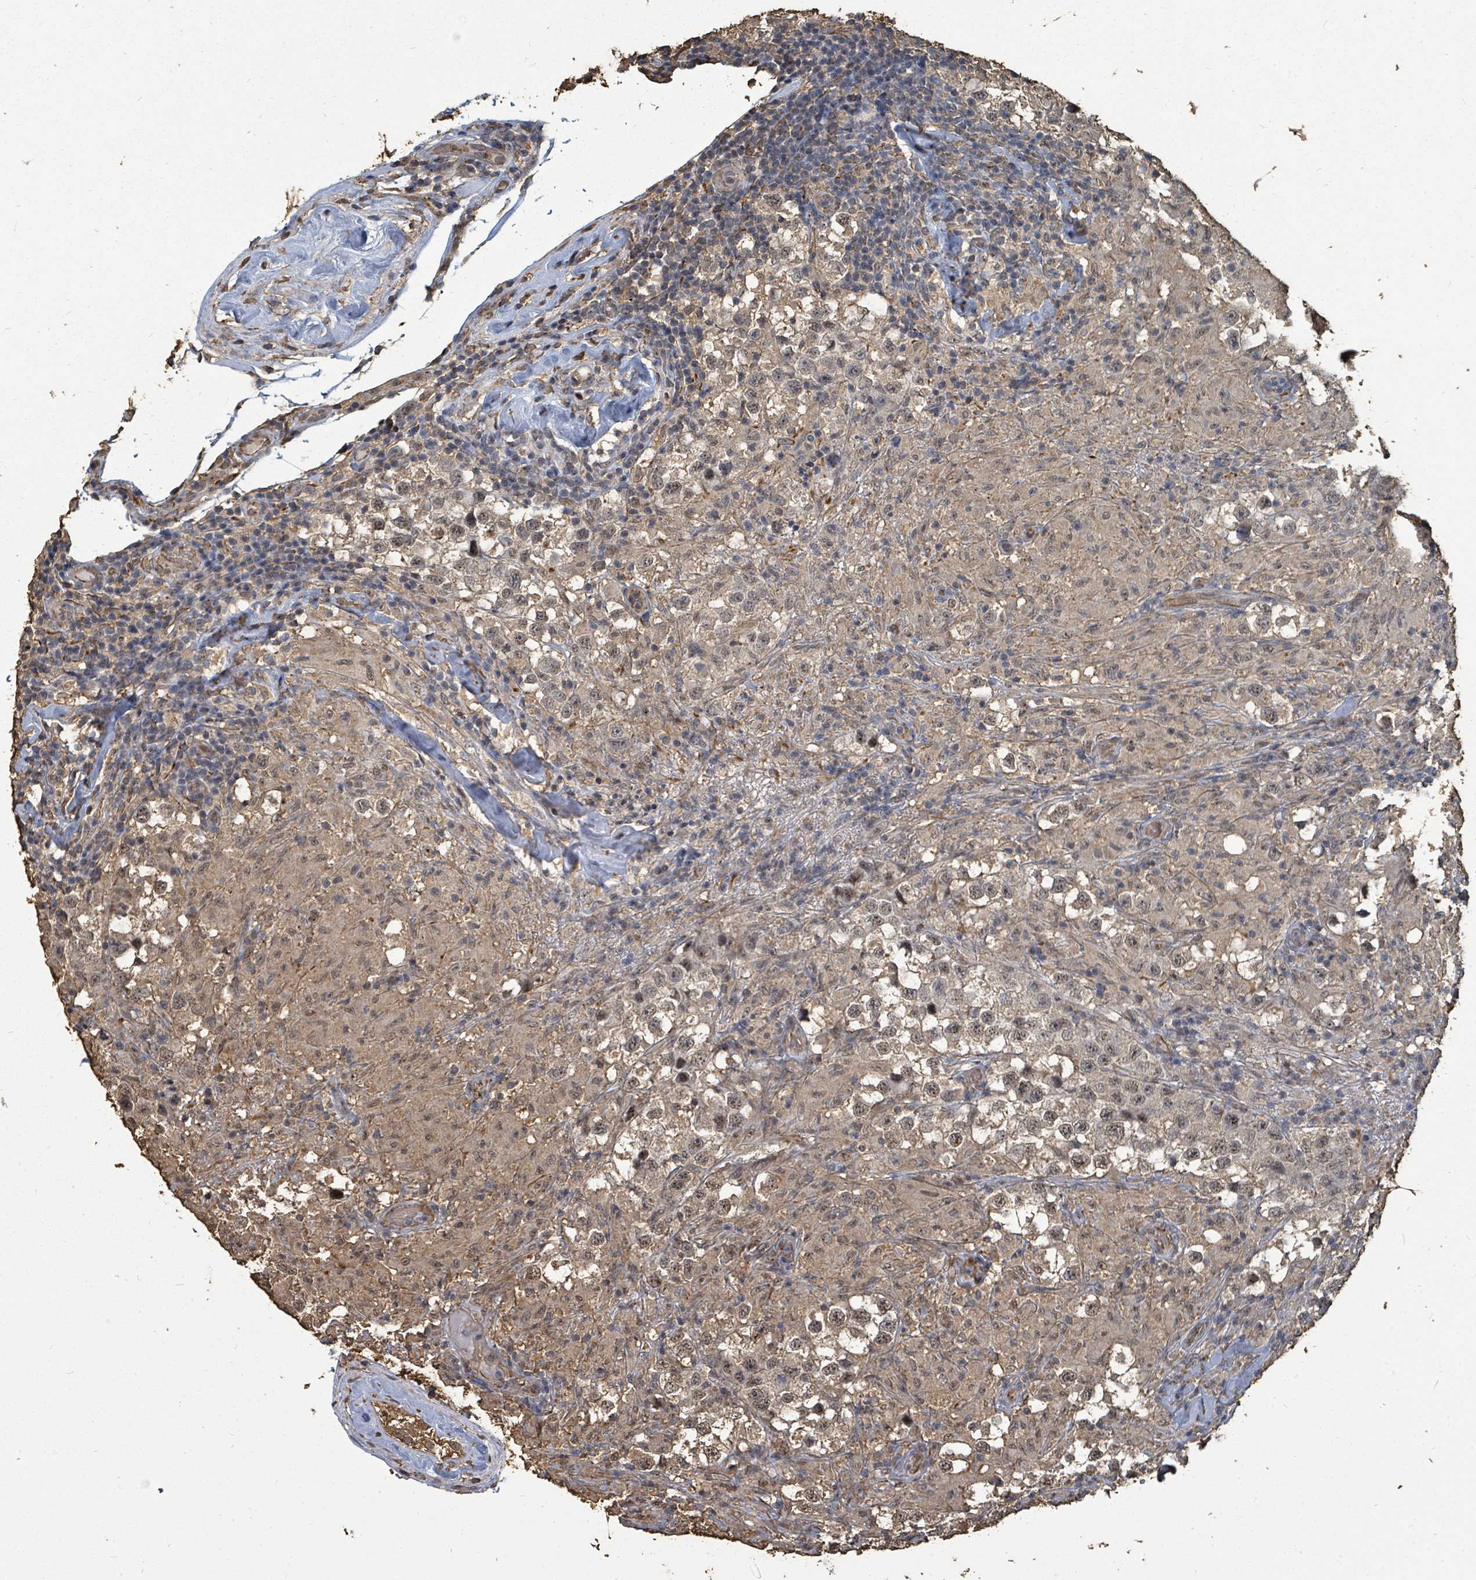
{"staining": {"intensity": "weak", "quantity": ">75%", "location": "cytoplasmic/membranous,nuclear"}, "tissue": "testis cancer", "cell_type": "Tumor cells", "image_type": "cancer", "snomed": [{"axis": "morphology", "description": "Seminoma, NOS"}, {"axis": "topography", "description": "Testis"}], "caption": "High-power microscopy captured an immunohistochemistry photomicrograph of testis cancer (seminoma), revealing weak cytoplasmic/membranous and nuclear expression in approximately >75% of tumor cells. (DAB = brown stain, brightfield microscopy at high magnification).", "gene": "C6orf52", "patient": {"sex": "male", "age": 46}}